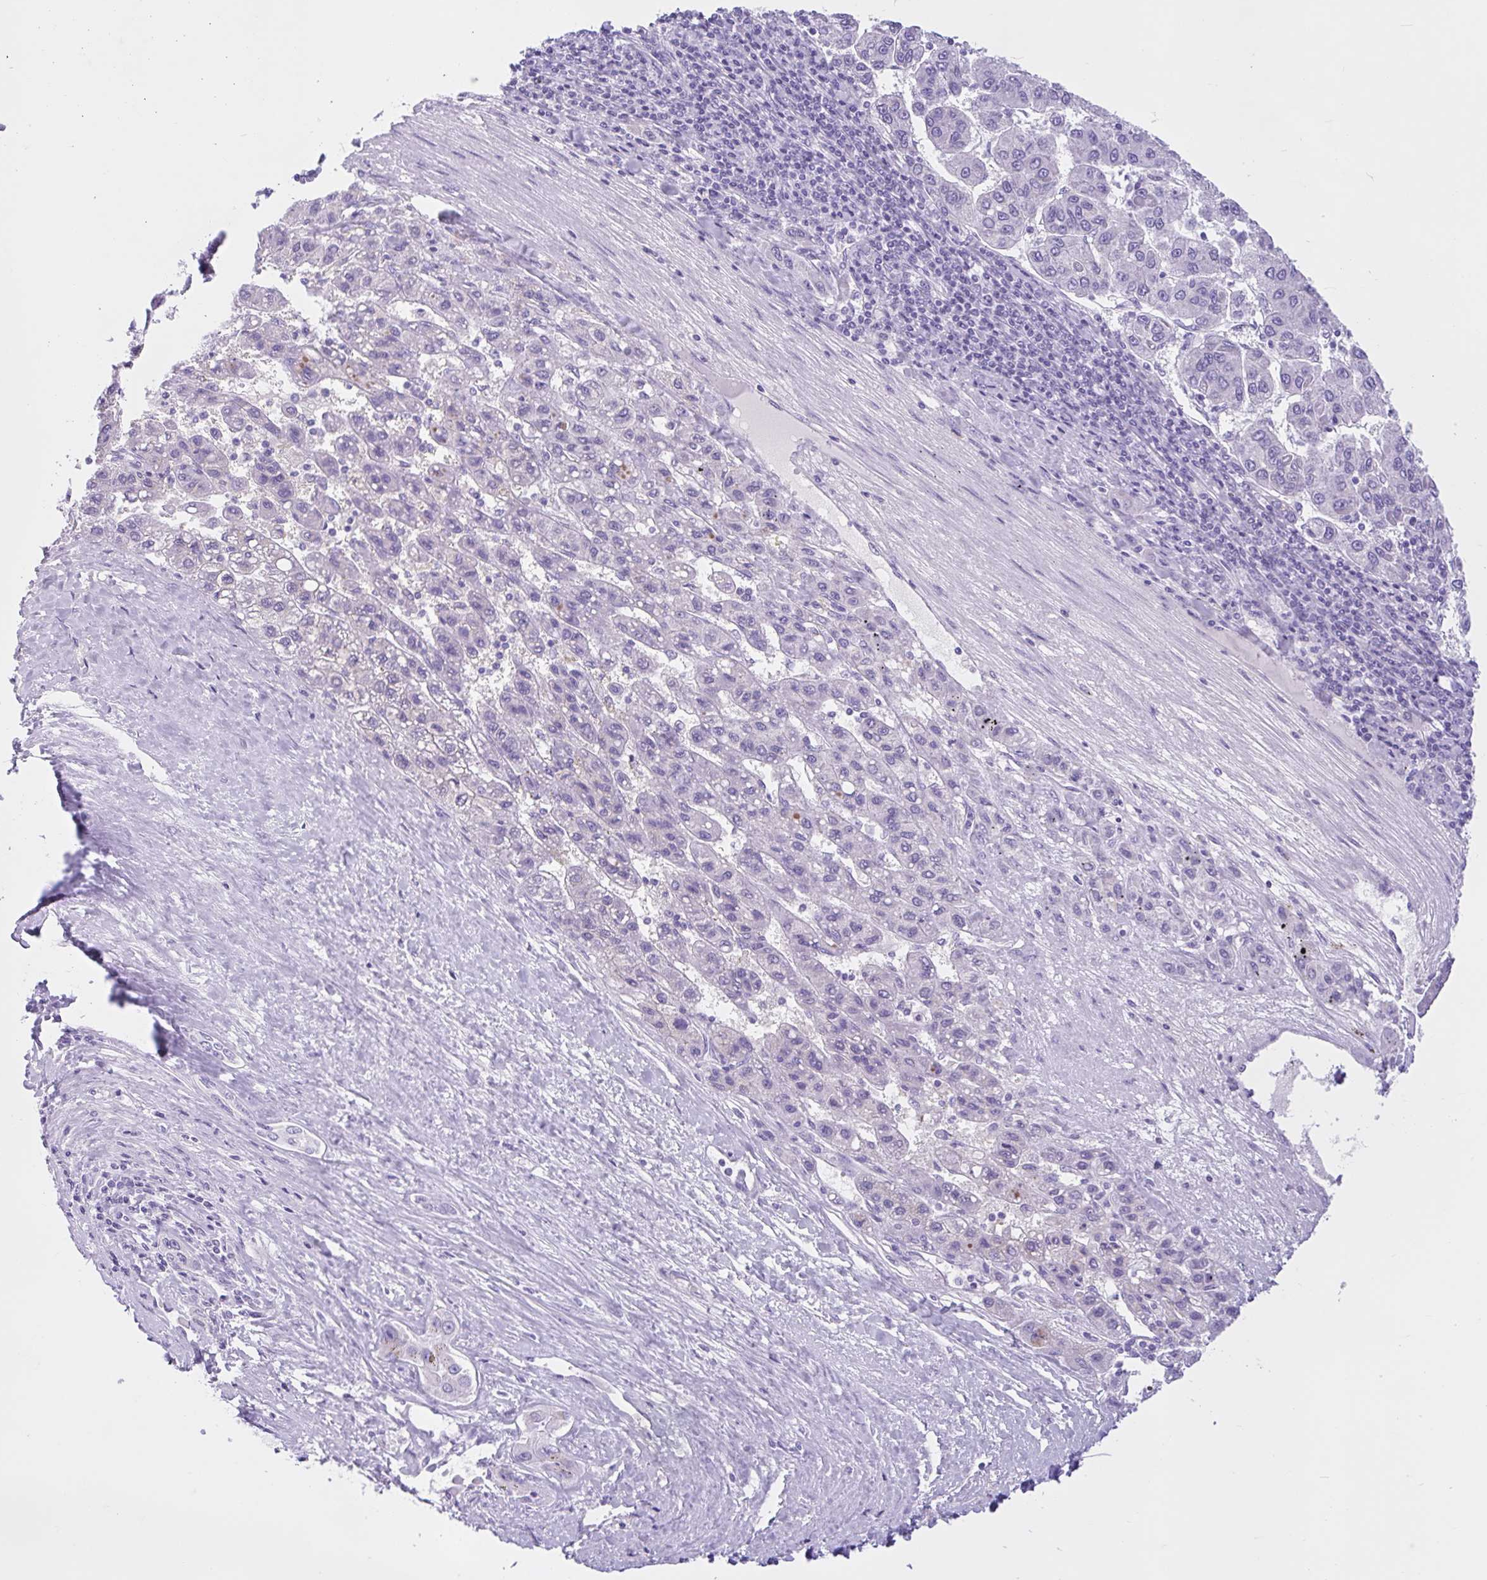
{"staining": {"intensity": "negative", "quantity": "none", "location": "none"}, "tissue": "liver cancer", "cell_type": "Tumor cells", "image_type": "cancer", "snomed": [{"axis": "morphology", "description": "Carcinoma, Hepatocellular, NOS"}, {"axis": "topography", "description": "Liver"}], "caption": "A high-resolution micrograph shows immunohistochemistry staining of liver cancer, which reveals no significant expression in tumor cells.", "gene": "ZNF319", "patient": {"sex": "female", "age": 82}}